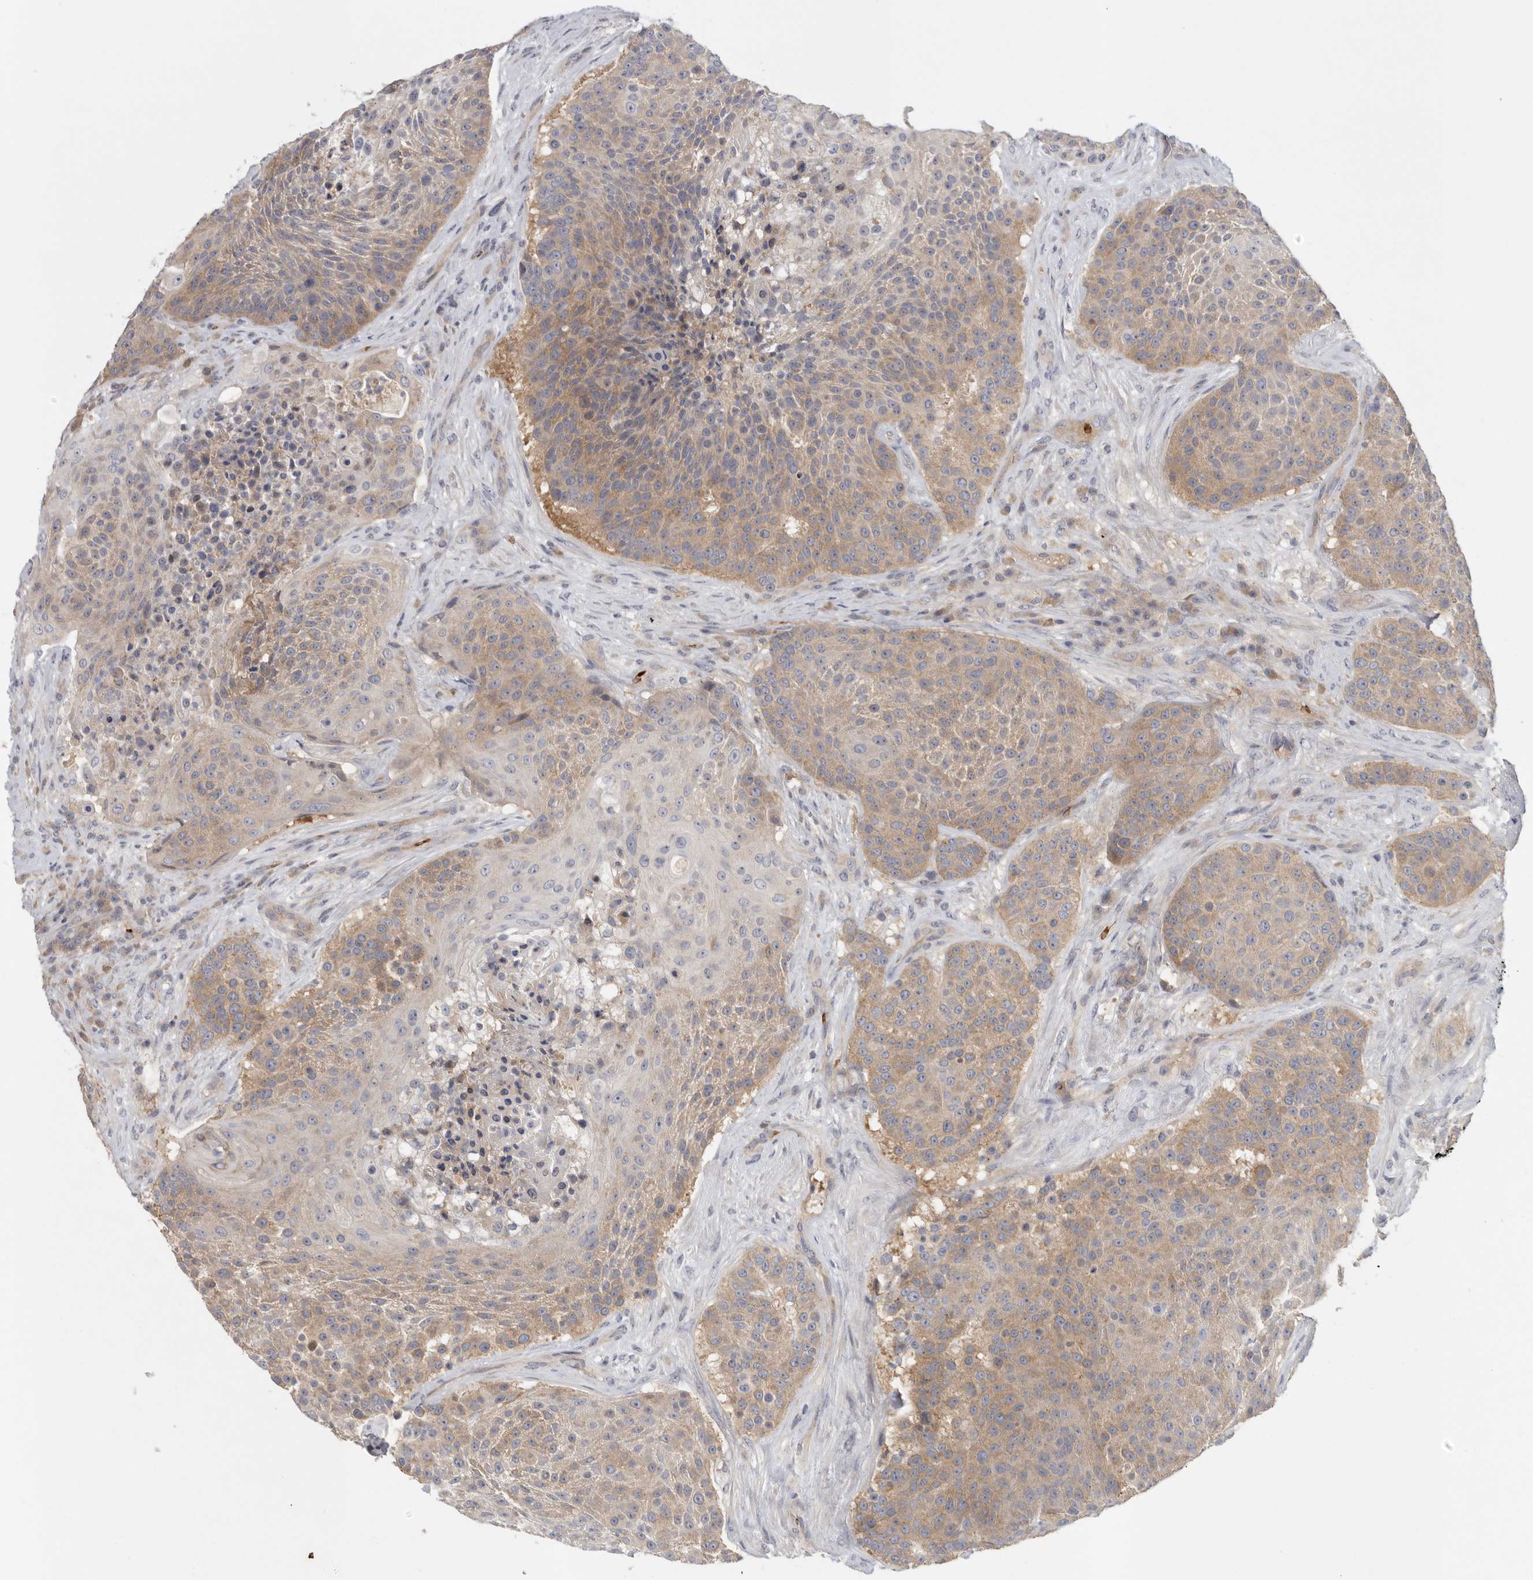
{"staining": {"intensity": "moderate", "quantity": ">75%", "location": "cytoplasmic/membranous"}, "tissue": "urothelial cancer", "cell_type": "Tumor cells", "image_type": "cancer", "snomed": [{"axis": "morphology", "description": "Urothelial carcinoma, High grade"}, {"axis": "topography", "description": "Urinary bladder"}], "caption": "Immunohistochemical staining of urothelial cancer exhibits medium levels of moderate cytoplasmic/membranous staining in about >75% of tumor cells. (brown staining indicates protein expression, while blue staining denotes nuclei).", "gene": "CFAP298", "patient": {"sex": "female", "age": 63}}